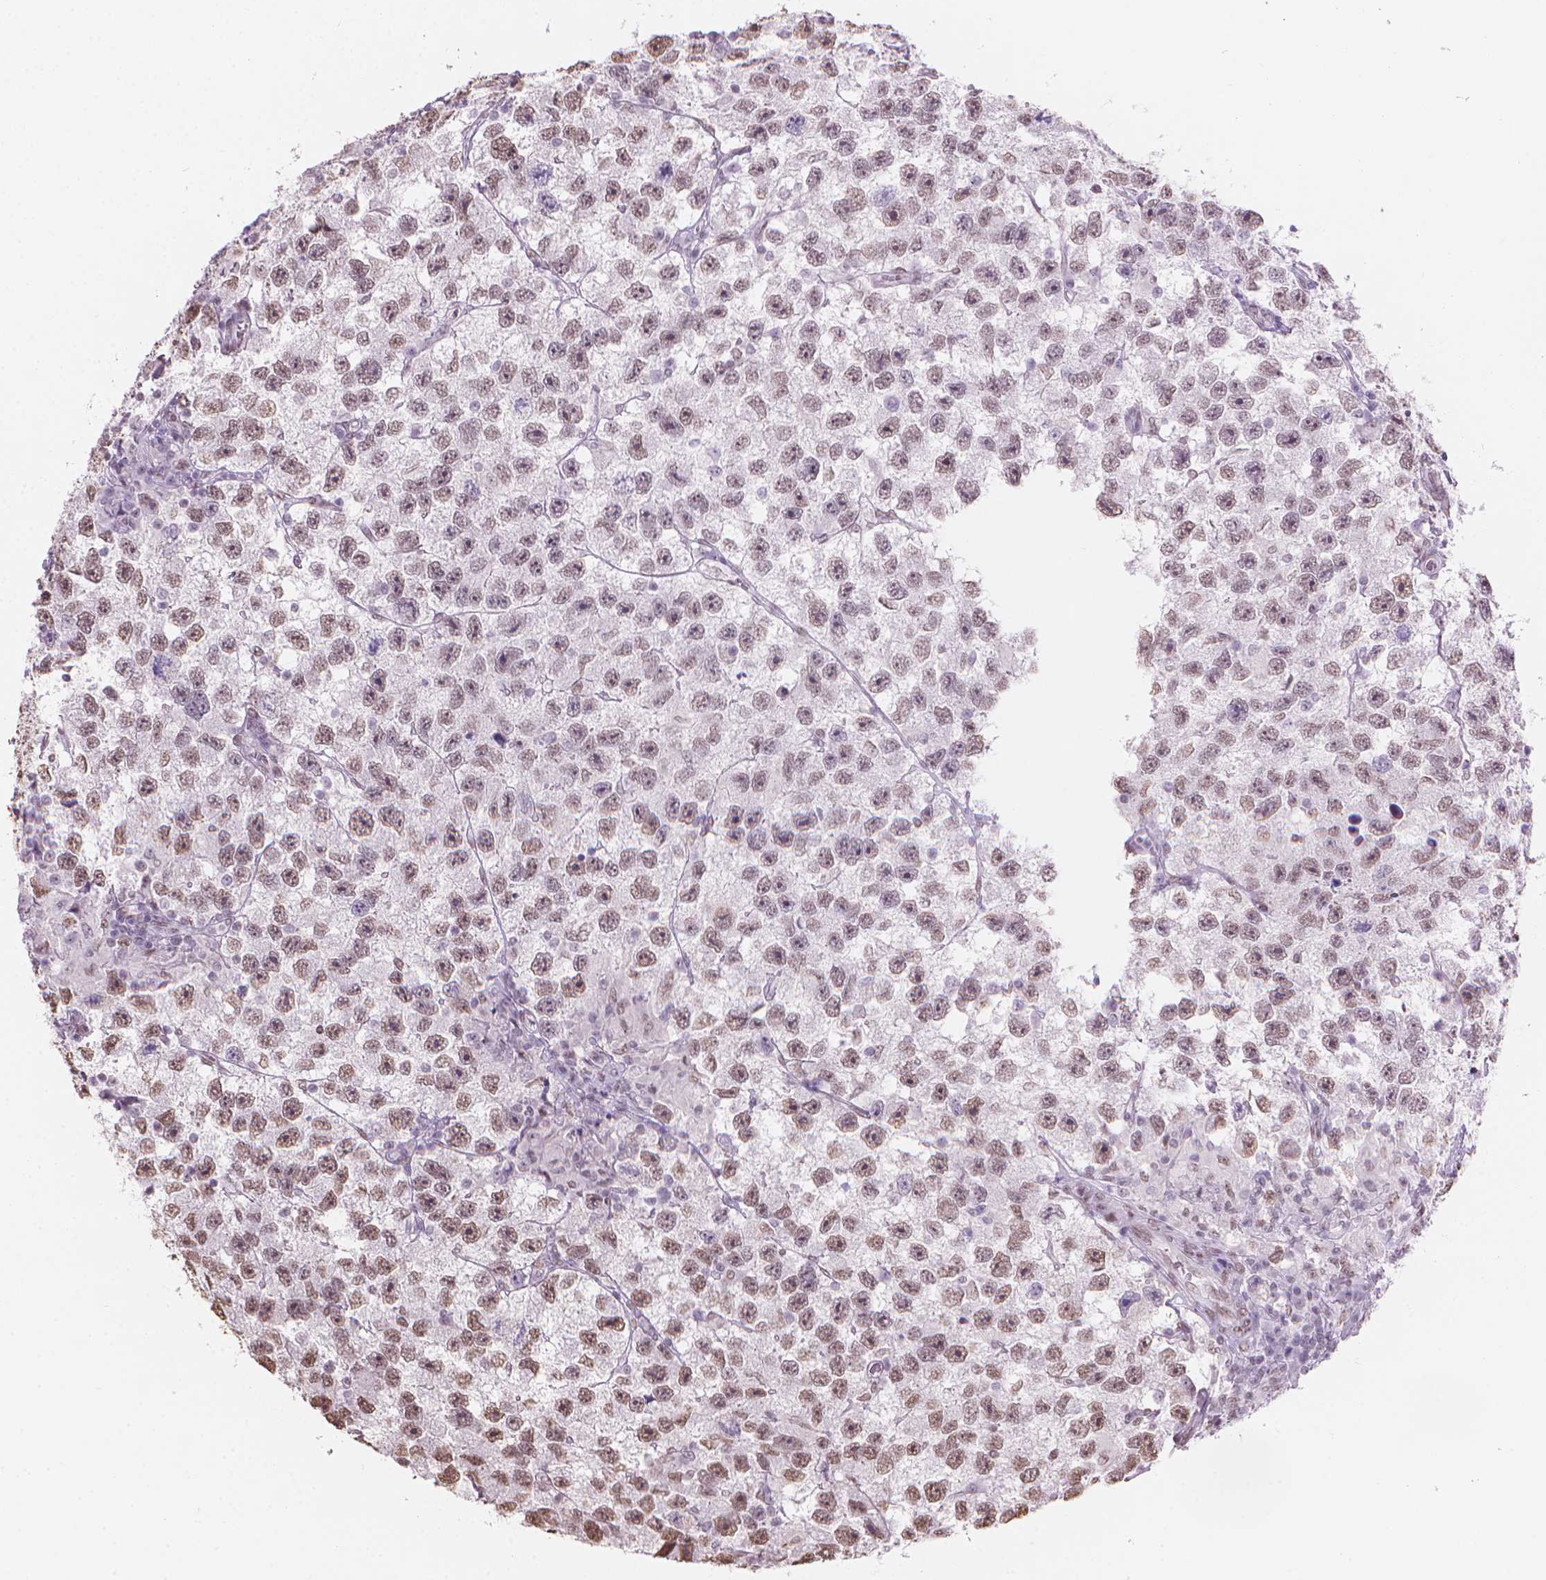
{"staining": {"intensity": "moderate", "quantity": "25%-75%", "location": "nuclear"}, "tissue": "testis cancer", "cell_type": "Tumor cells", "image_type": "cancer", "snomed": [{"axis": "morphology", "description": "Seminoma, NOS"}, {"axis": "topography", "description": "Testis"}], "caption": "Testis cancer tissue reveals moderate nuclear staining in about 25%-75% of tumor cells, visualized by immunohistochemistry. Immunohistochemistry stains the protein of interest in brown and the nuclei are stained blue.", "gene": "PIAS2", "patient": {"sex": "male", "age": 26}}